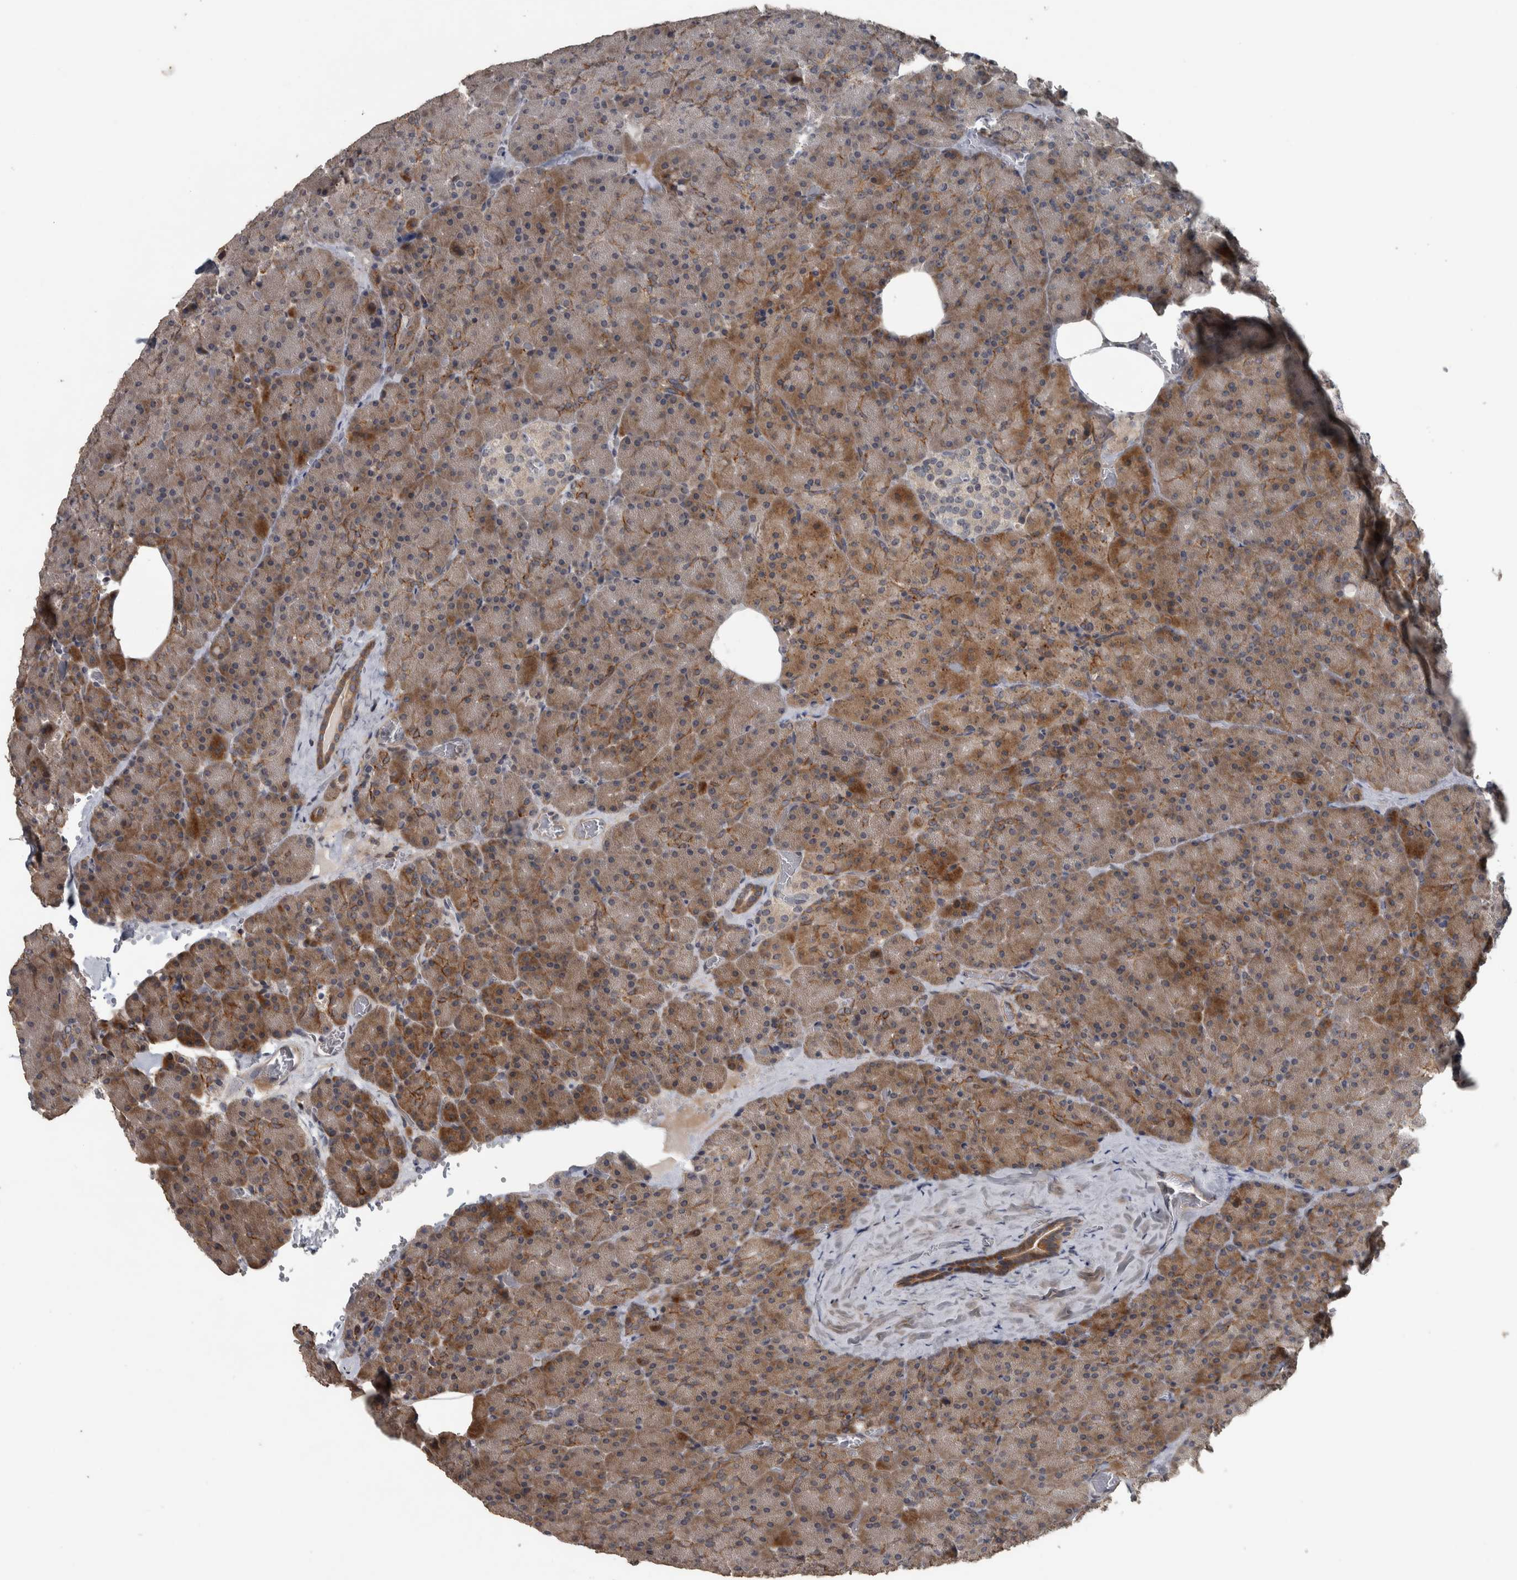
{"staining": {"intensity": "moderate", "quantity": ">75%", "location": "cytoplasmic/membranous"}, "tissue": "pancreas", "cell_type": "Exocrine glandular cells", "image_type": "normal", "snomed": [{"axis": "morphology", "description": "Normal tissue, NOS"}, {"axis": "morphology", "description": "Carcinoid, malignant, NOS"}, {"axis": "topography", "description": "Pancreas"}], "caption": "Unremarkable pancreas was stained to show a protein in brown. There is medium levels of moderate cytoplasmic/membranous positivity in approximately >75% of exocrine glandular cells. Immunohistochemistry stains the protein in brown and the nuclei are stained blue.", "gene": "ERAL1", "patient": {"sex": "female", "age": 35}}